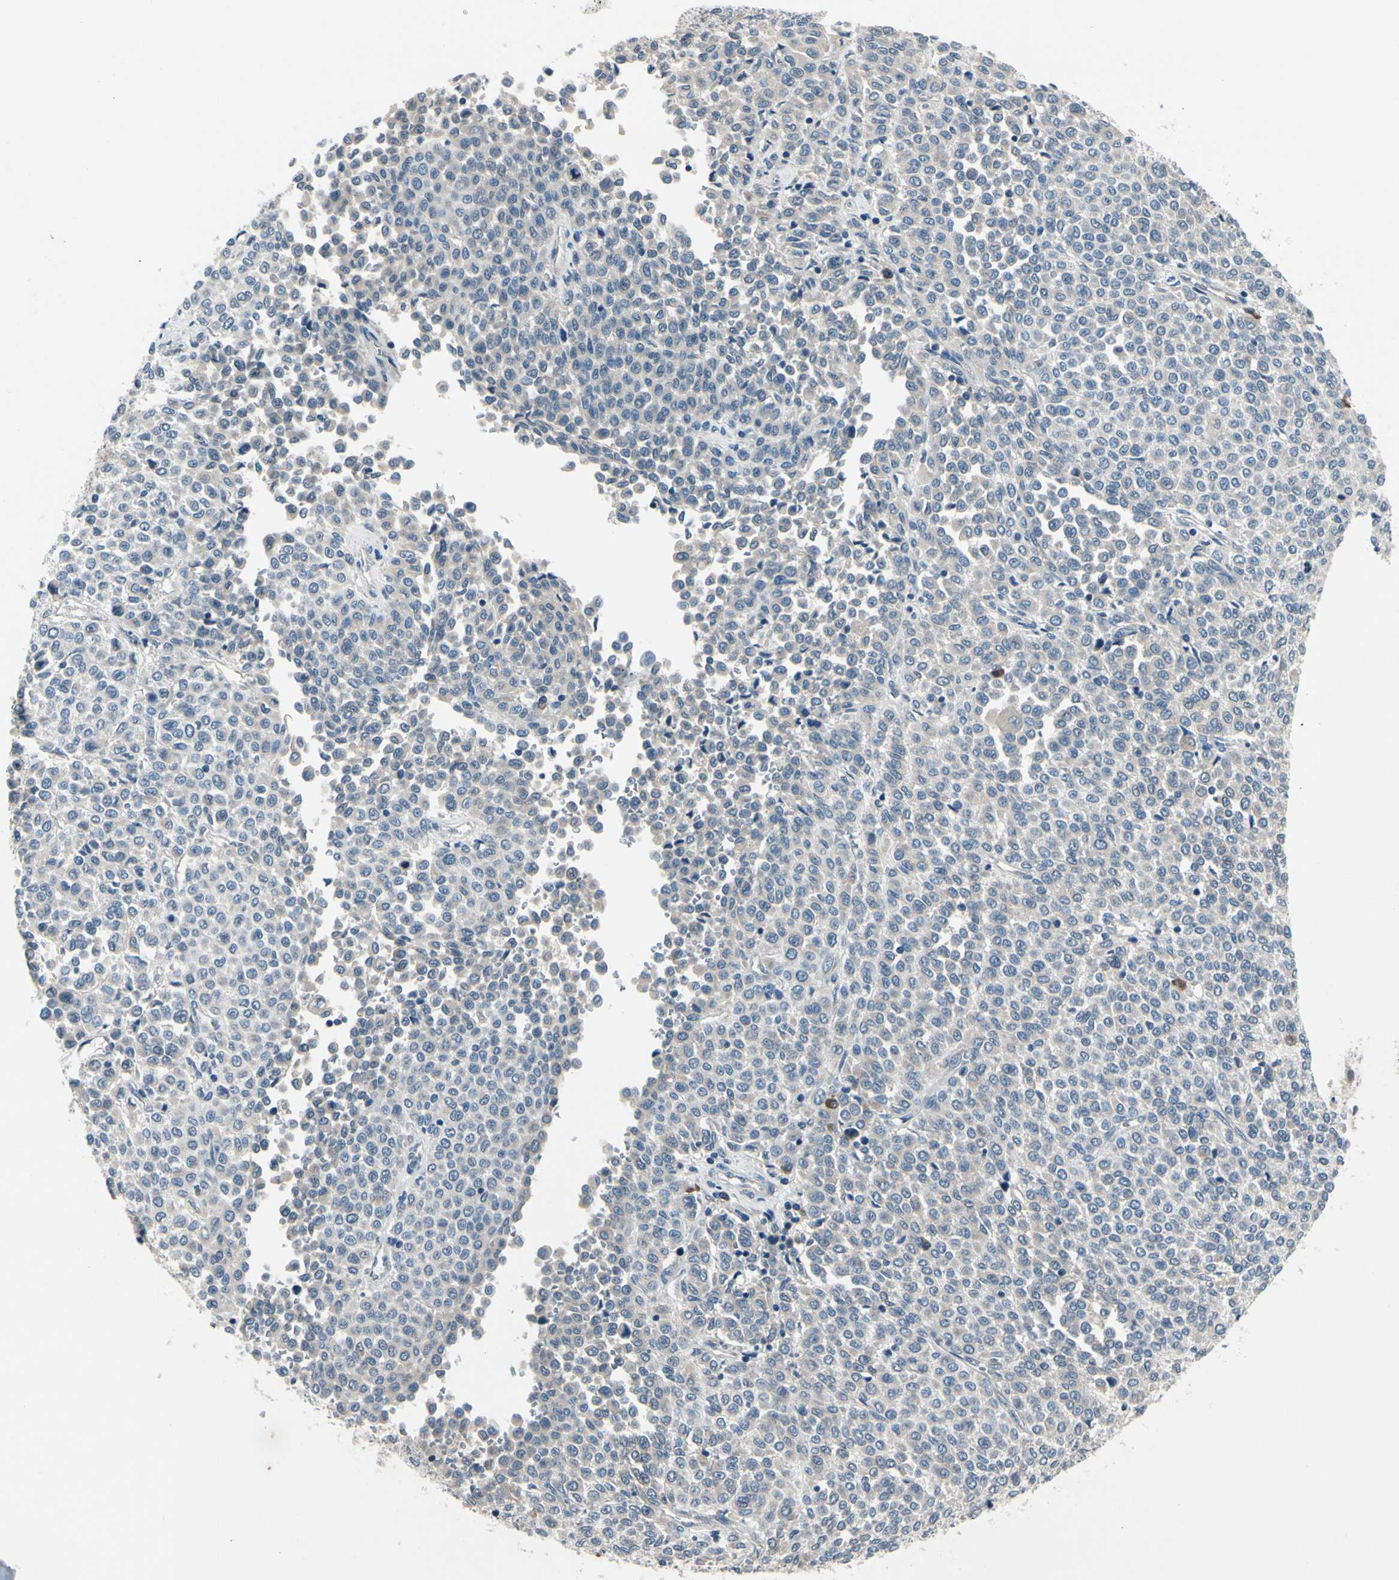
{"staining": {"intensity": "negative", "quantity": "none", "location": "none"}, "tissue": "melanoma", "cell_type": "Tumor cells", "image_type": "cancer", "snomed": [{"axis": "morphology", "description": "Malignant melanoma, Metastatic site"}, {"axis": "topography", "description": "Pancreas"}], "caption": "Tumor cells are negative for brown protein staining in melanoma.", "gene": "SELENOK", "patient": {"sex": "female", "age": 30}}